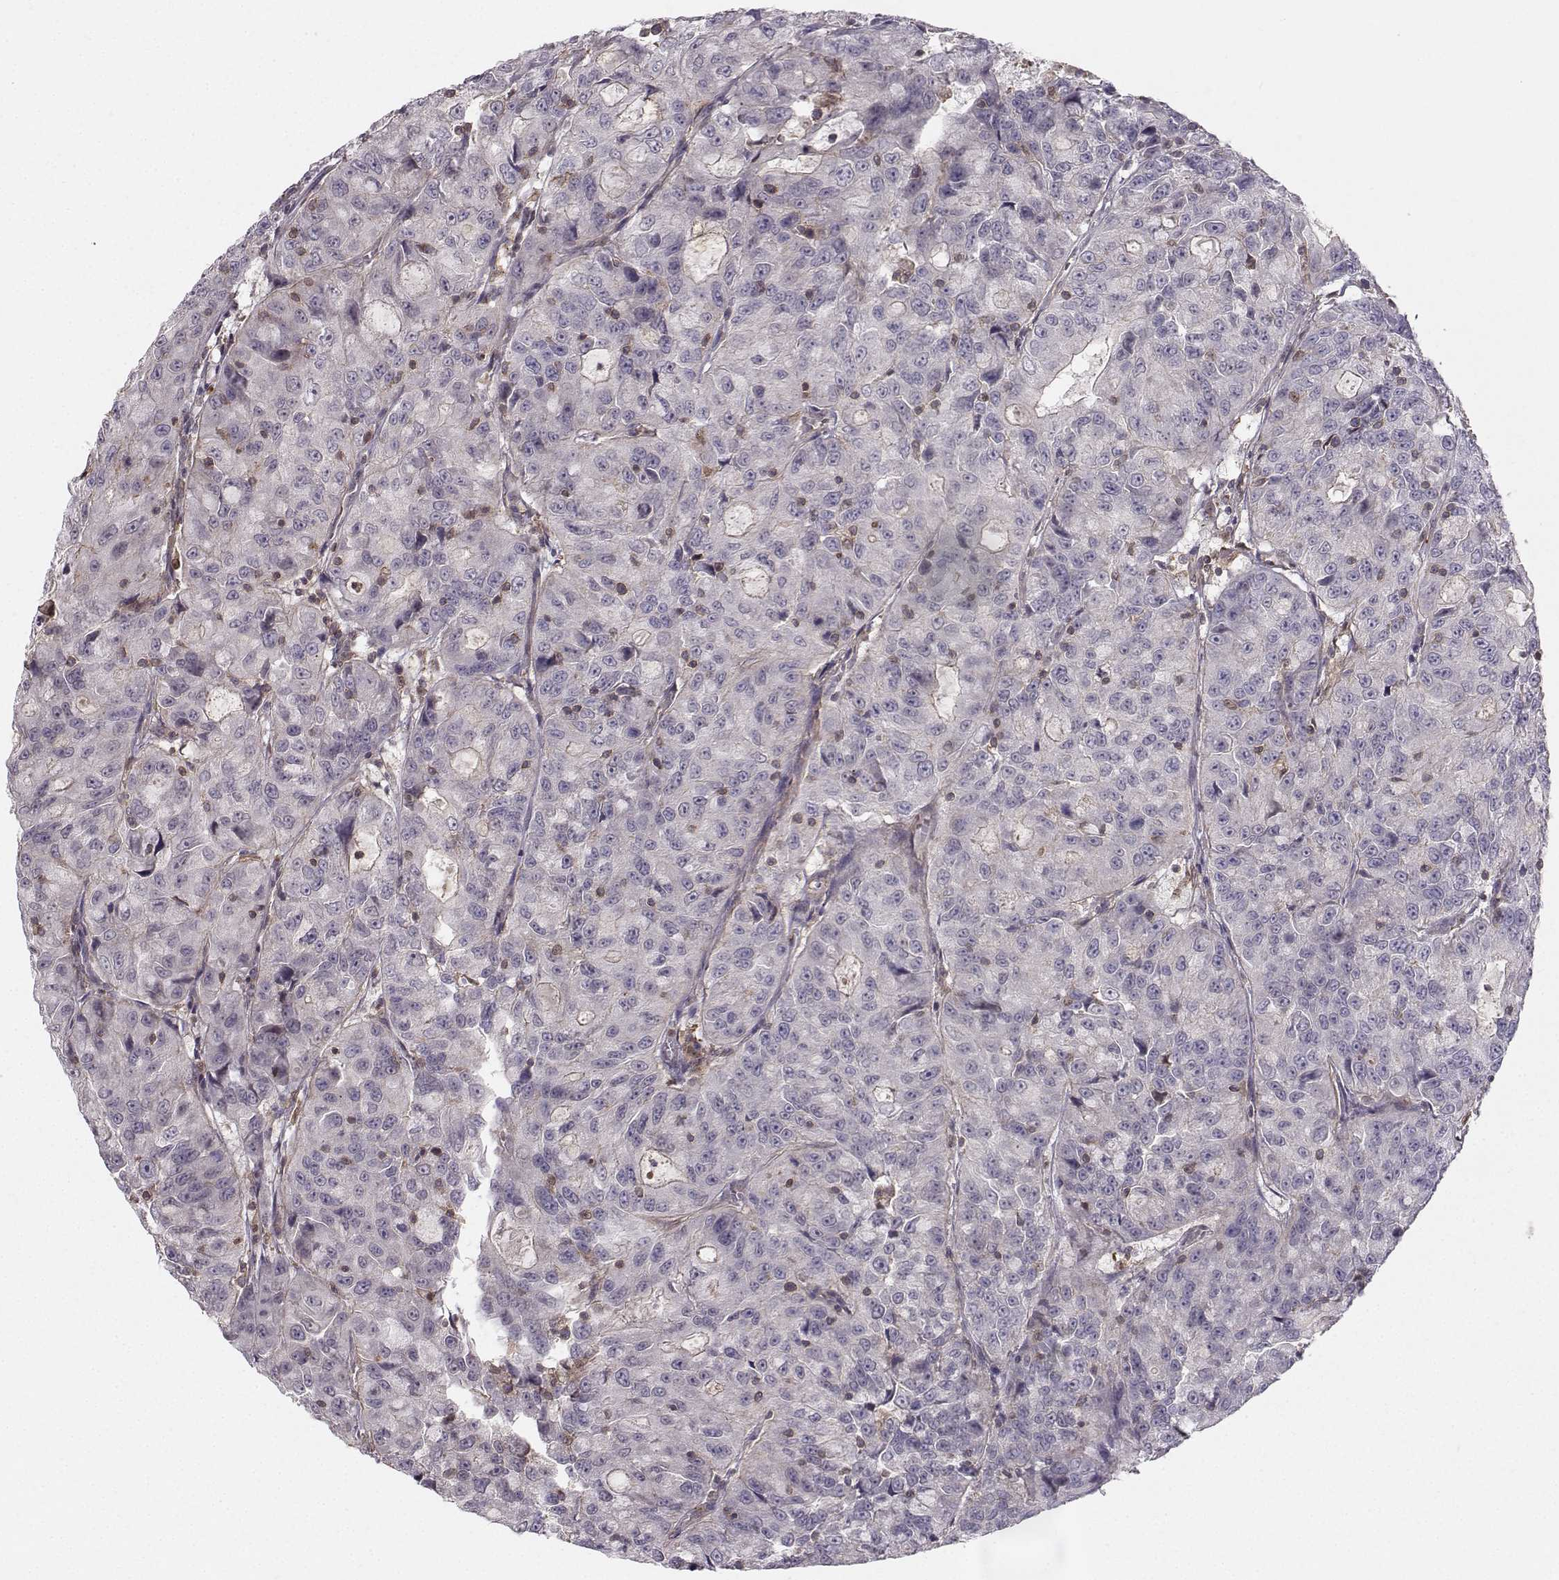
{"staining": {"intensity": "negative", "quantity": "none", "location": "none"}, "tissue": "urothelial cancer", "cell_type": "Tumor cells", "image_type": "cancer", "snomed": [{"axis": "morphology", "description": "Urothelial carcinoma, NOS"}, {"axis": "morphology", "description": "Urothelial carcinoma, High grade"}, {"axis": "topography", "description": "Urinary bladder"}], "caption": "There is no significant positivity in tumor cells of urothelial carcinoma (high-grade).", "gene": "ASB16", "patient": {"sex": "female", "age": 73}}